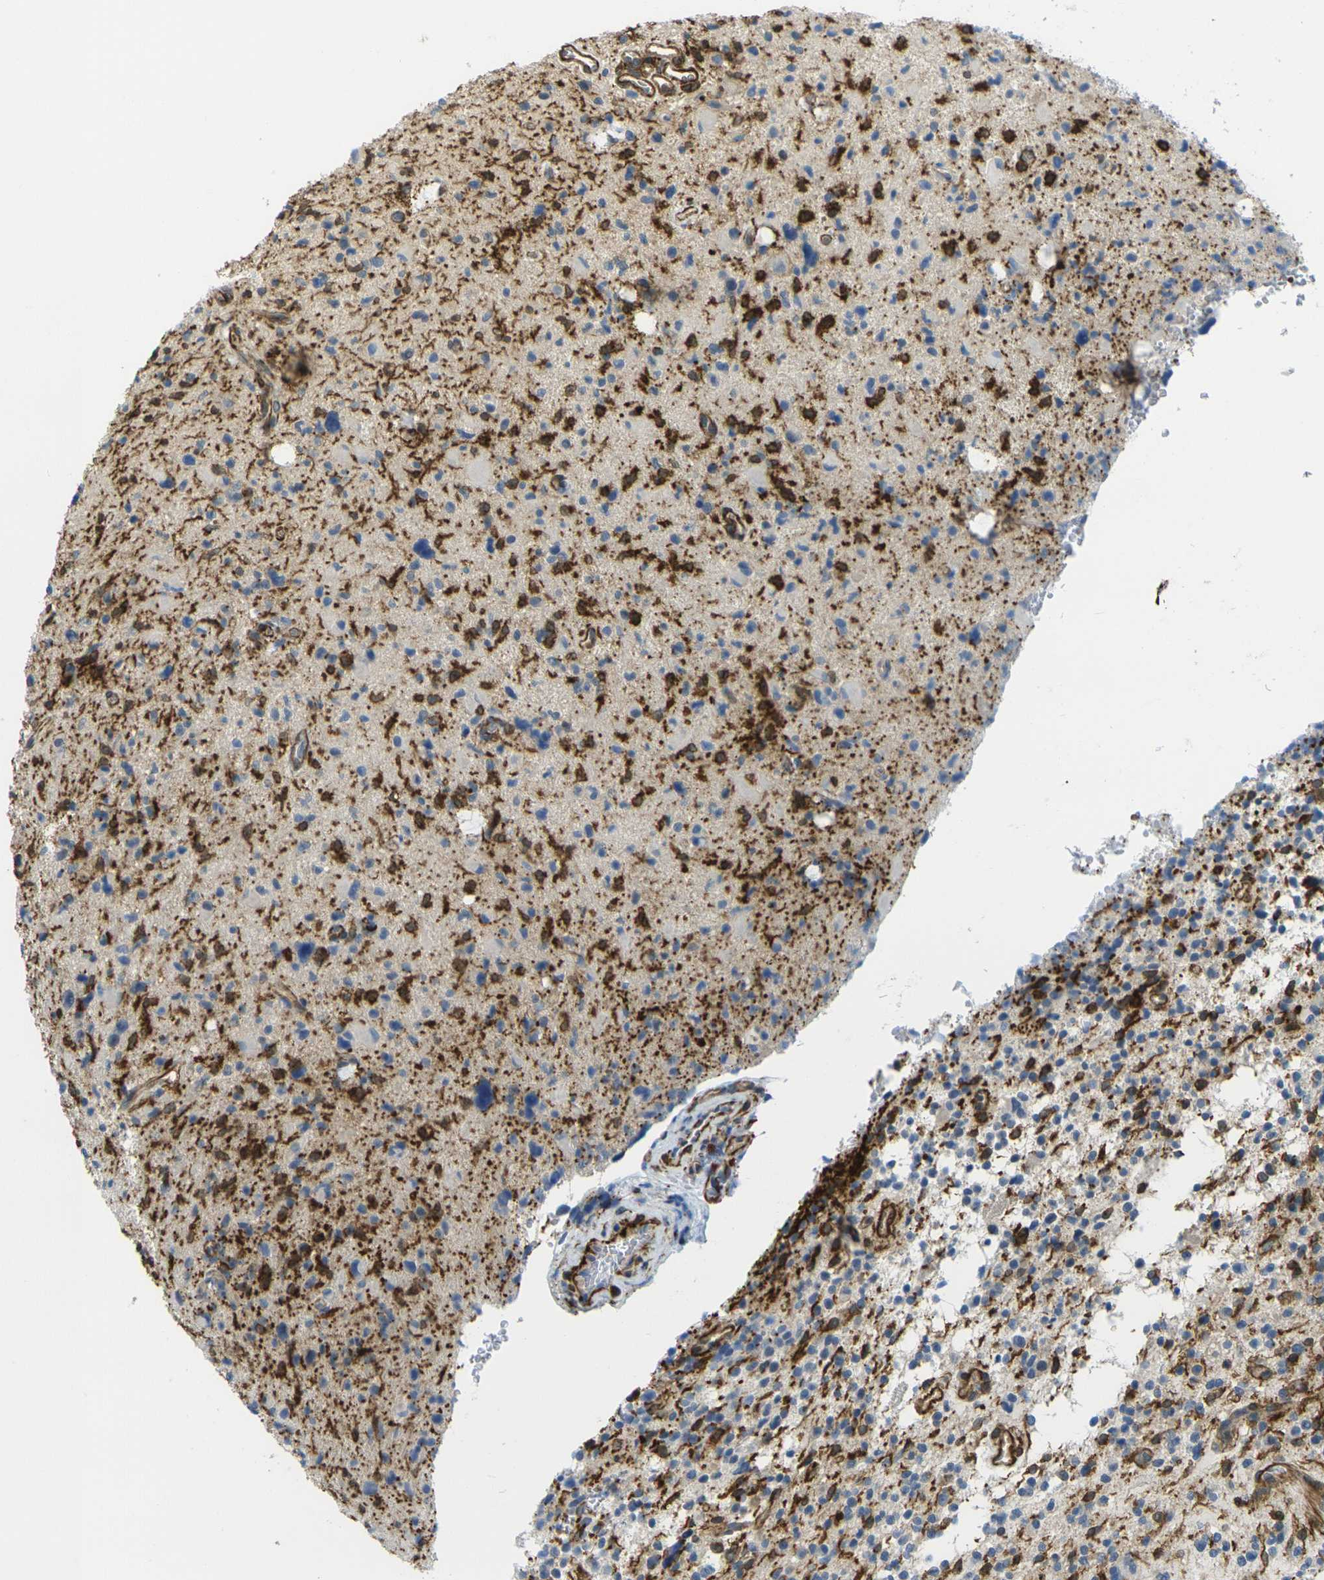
{"staining": {"intensity": "strong", "quantity": "<25%", "location": "cytoplasmic/membranous"}, "tissue": "glioma", "cell_type": "Tumor cells", "image_type": "cancer", "snomed": [{"axis": "morphology", "description": "Glioma, malignant, High grade"}, {"axis": "topography", "description": "Brain"}], "caption": "This is a micrograph of immunohistochemistry (IHC) staining of glioma, which shows strong positivity in the cytoplasmic/membranous of tumor cells.", "gene": "LASP1", "patient": {"sex": "male", "age": 48}}